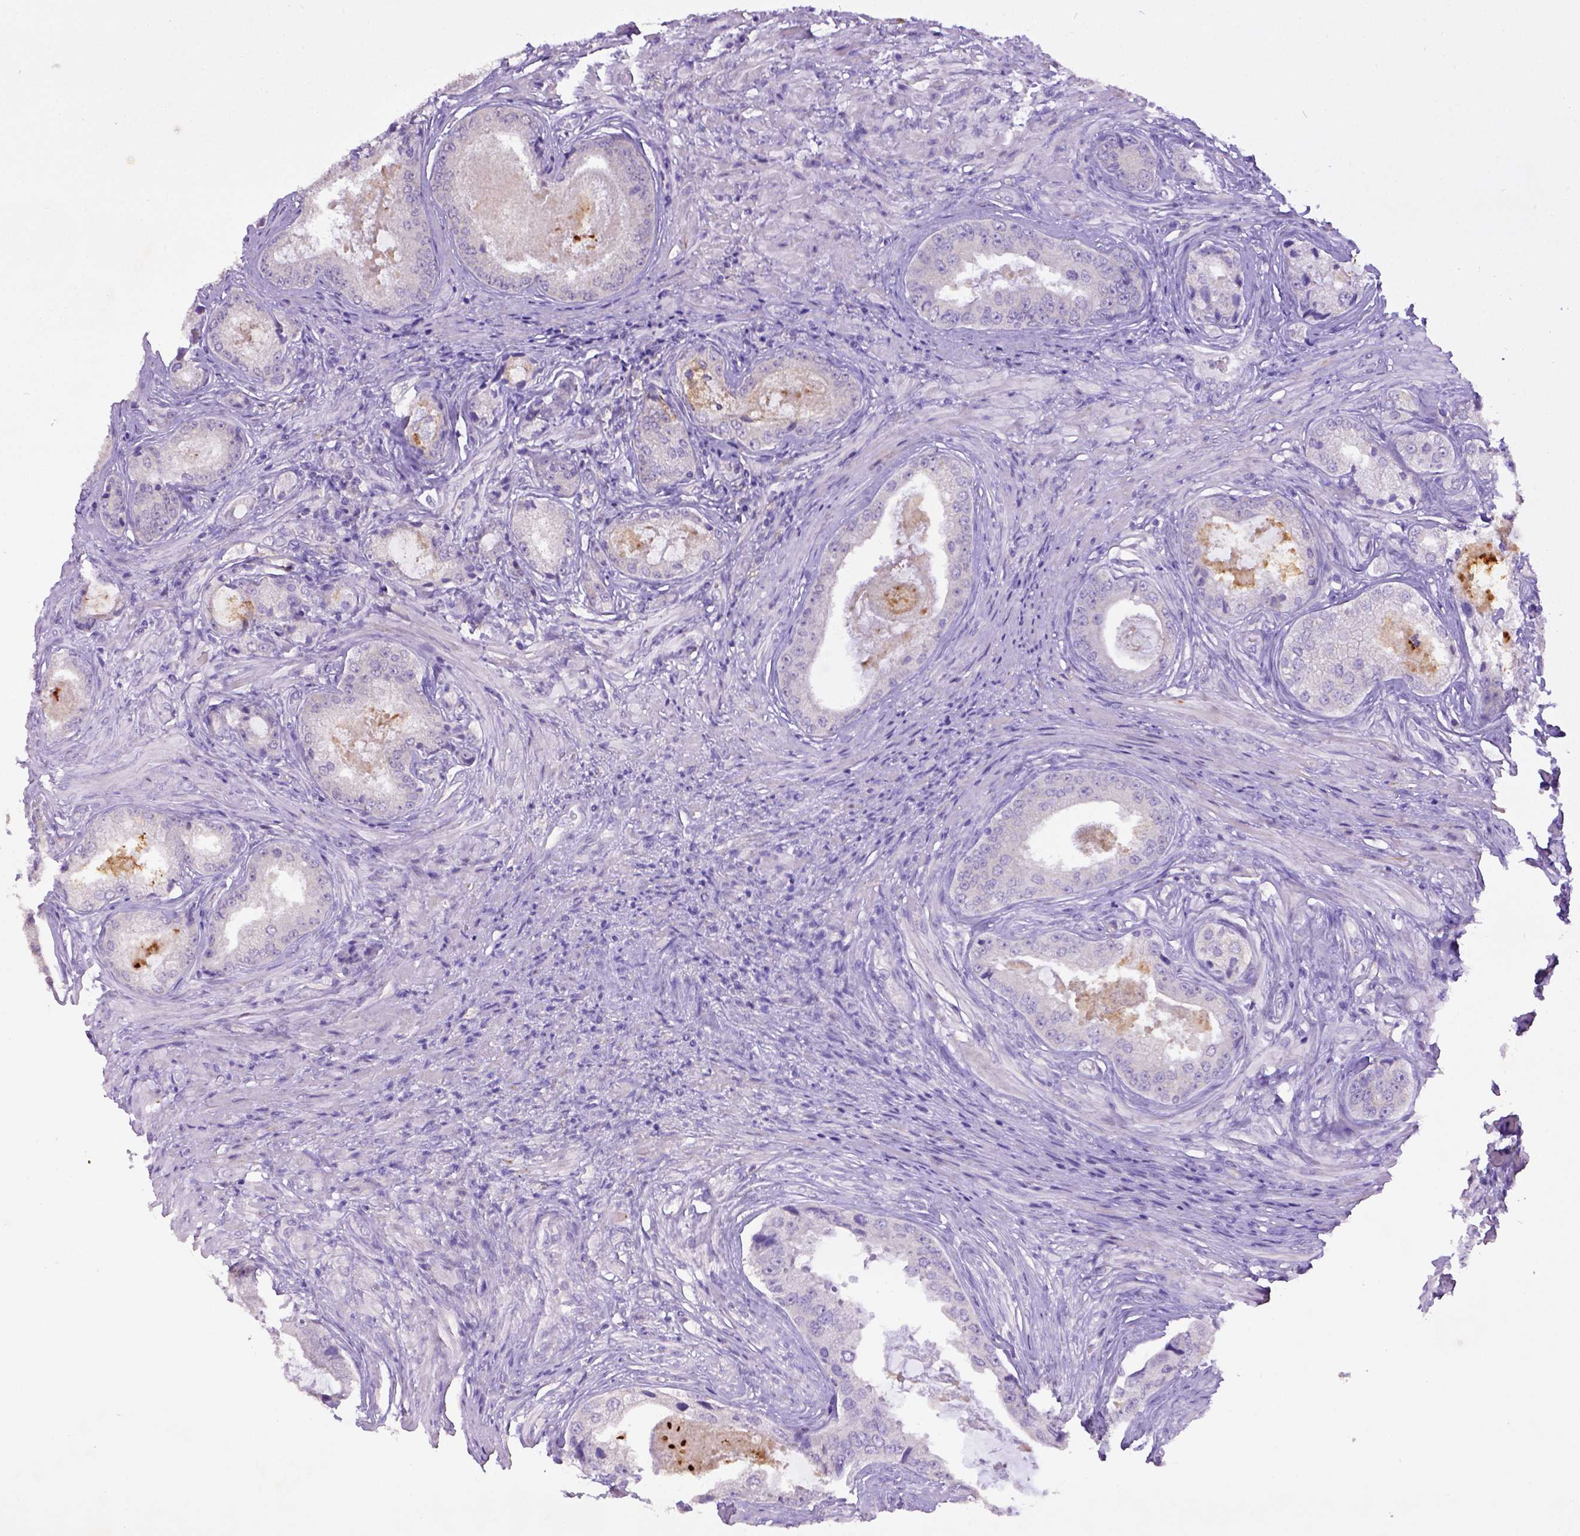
{"staining": {"intensity": "negative", "quantity": "none", "location": "none"}, "tissue": "prostate cancer", "cell_type": "Tumor cells", "image_type": "cancer", "snomed": [{"axis": "morphology", "description": "Adenocarcinoma, Low grade"}, {"axis": "topography", "description": "Prostate"}], "caption": "Immunohistochemistry histopathology image of neoplastic tissue: prostate adenocarcinoma (low-grade) stained with DAB (3,3'-diaminobenzidine) exhibits no significant protein staining in tumor cells.", "gene": "CD40", "patient": {"sex": "male", "age": 68}}